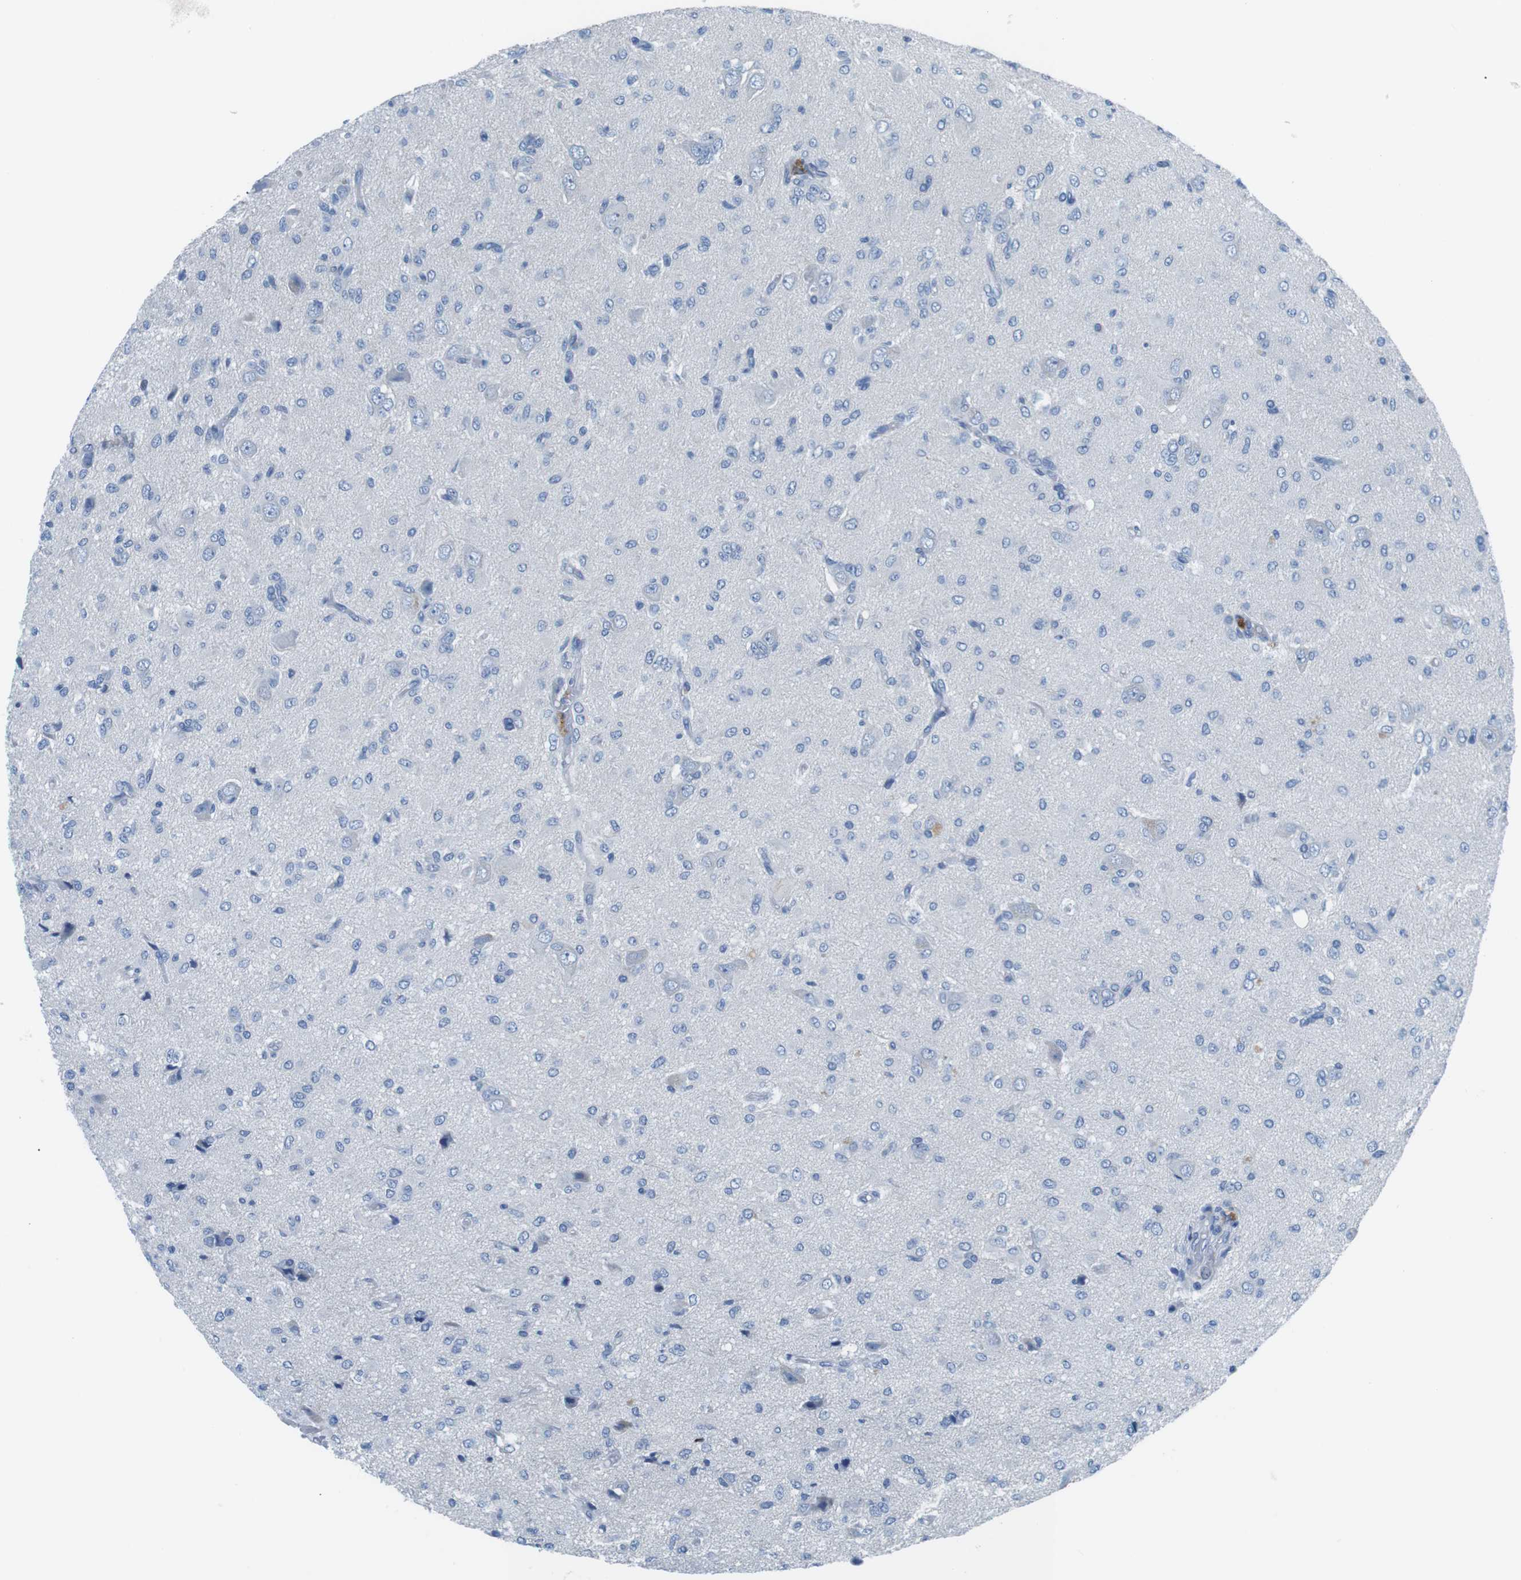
{"staining": {"intensity": "negative", "quantity": "none", "location": "none"}, "tissue": "glioma", "cell_type": "Tumor cells", "image_type": "cancer", "snomed": [{"axis": "morphology", "description": "Glioma, malignant, High grade"}, {"axis": "topography", "description": "Brain"}], "caption": "This is a image of immunohistochemistry staining of malignant glioma (high-grade), which shows no expression in tumor cells. (Stains: DAB (3,3'-diaminobenzidine) immunohistochemistry (IHC) with hematoxylin counter stain, Microscopy: brightfield microscopy at high magnification).", "gene": "MUC2", "patient": {"sex": "female", "age": 59}}